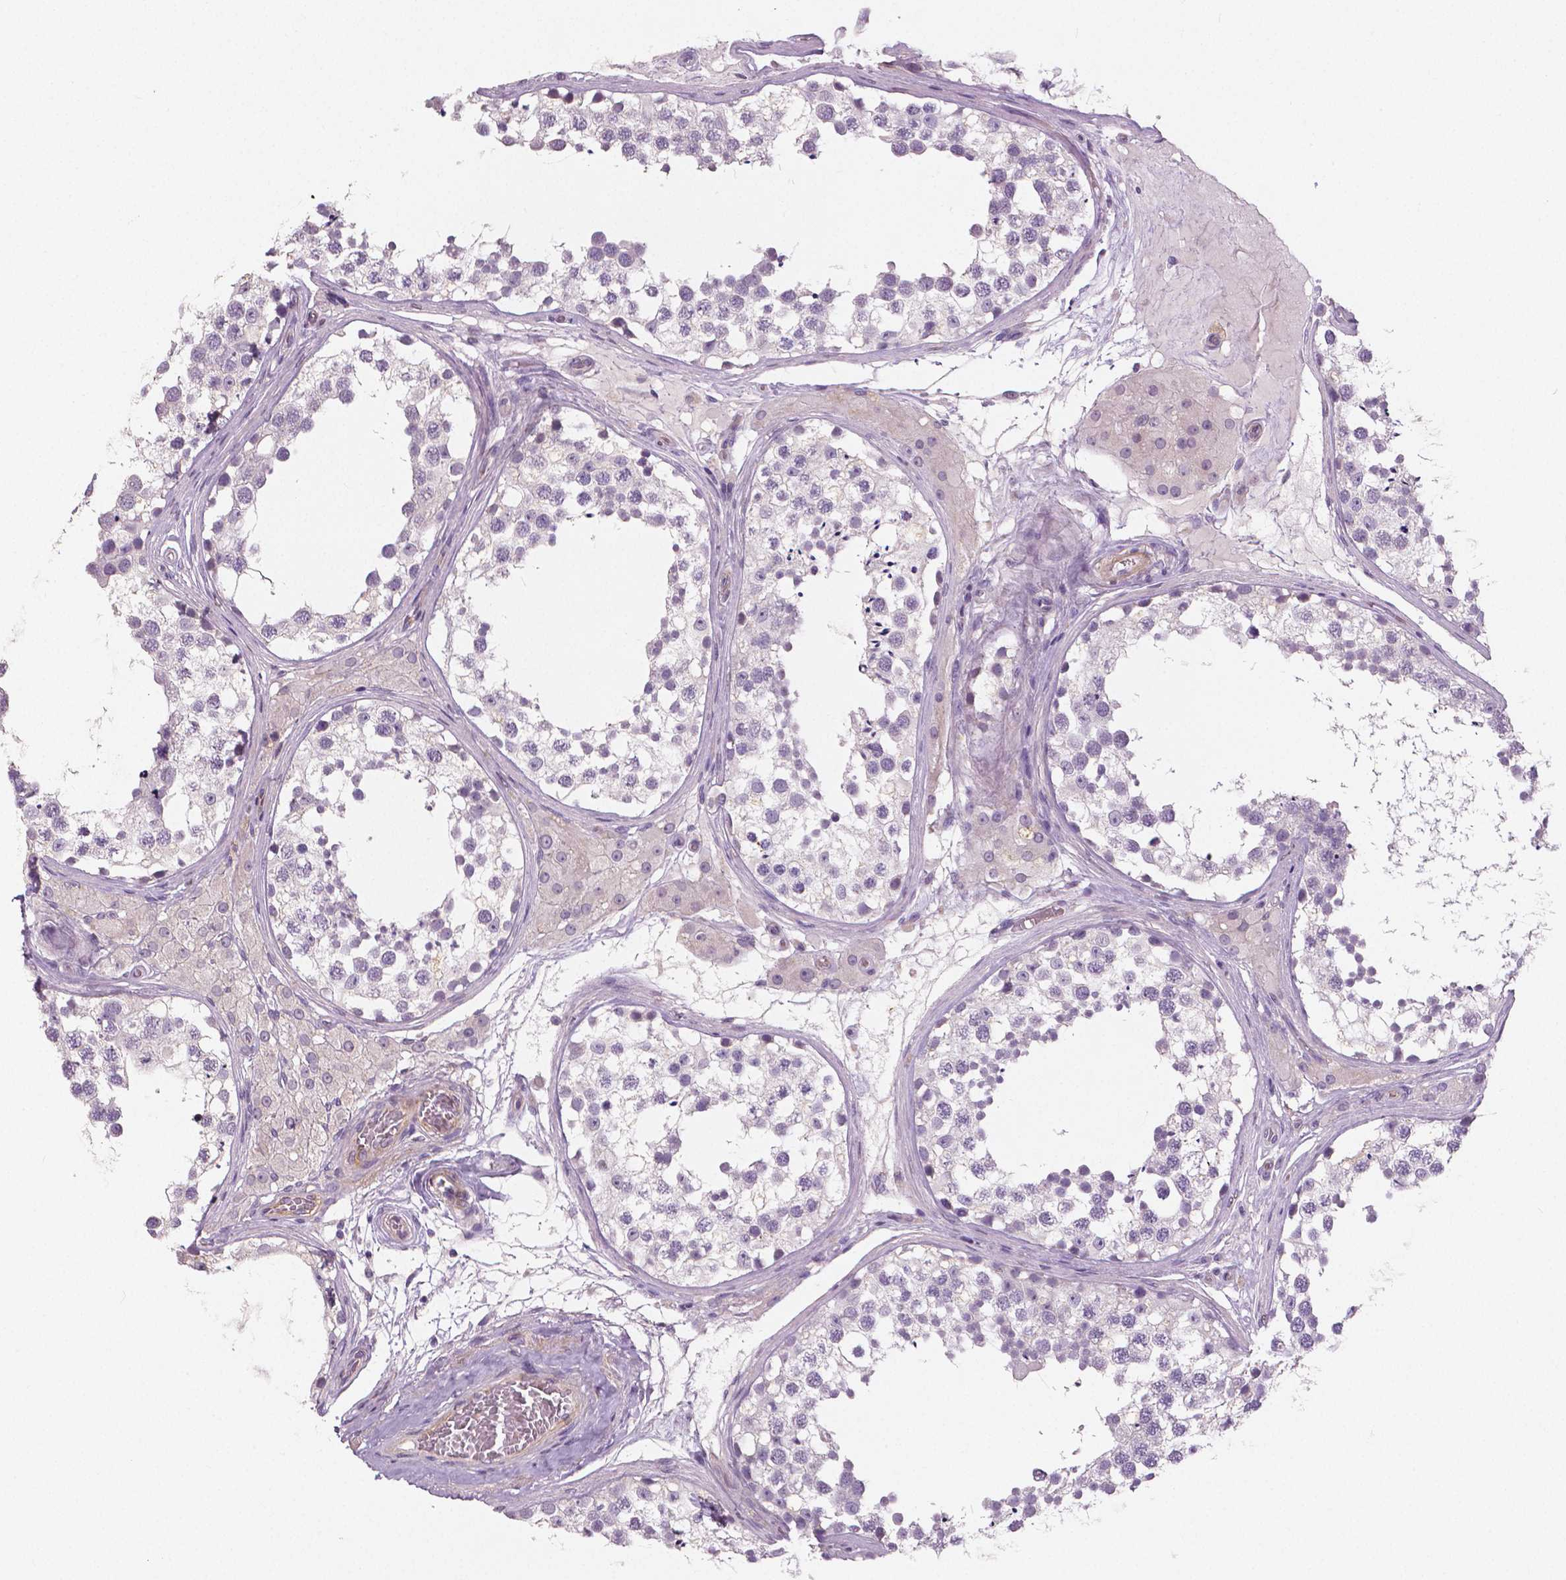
{"staining": {"intensity": "negative", "quantity": "none", "location": "none"}, "tissue": "testis", "cell_type": "Cells in seminiferous ducts", "image_type": "normal", "snomed": [{"axis": "morphology", "description": "Normal tissue, NOS"}, {"axis": "morphology", "description": "Seminoma, NOS"}, {"axis": "topography", "description": "Testis"}], "caption": "IHC photomicrograph of benign human testis stained for a protein (brown), which demonstrates no positivity in cells in seminiferous ducts.", "gene": "FLT1", "patient": {"sex": "male", "age": 65}}